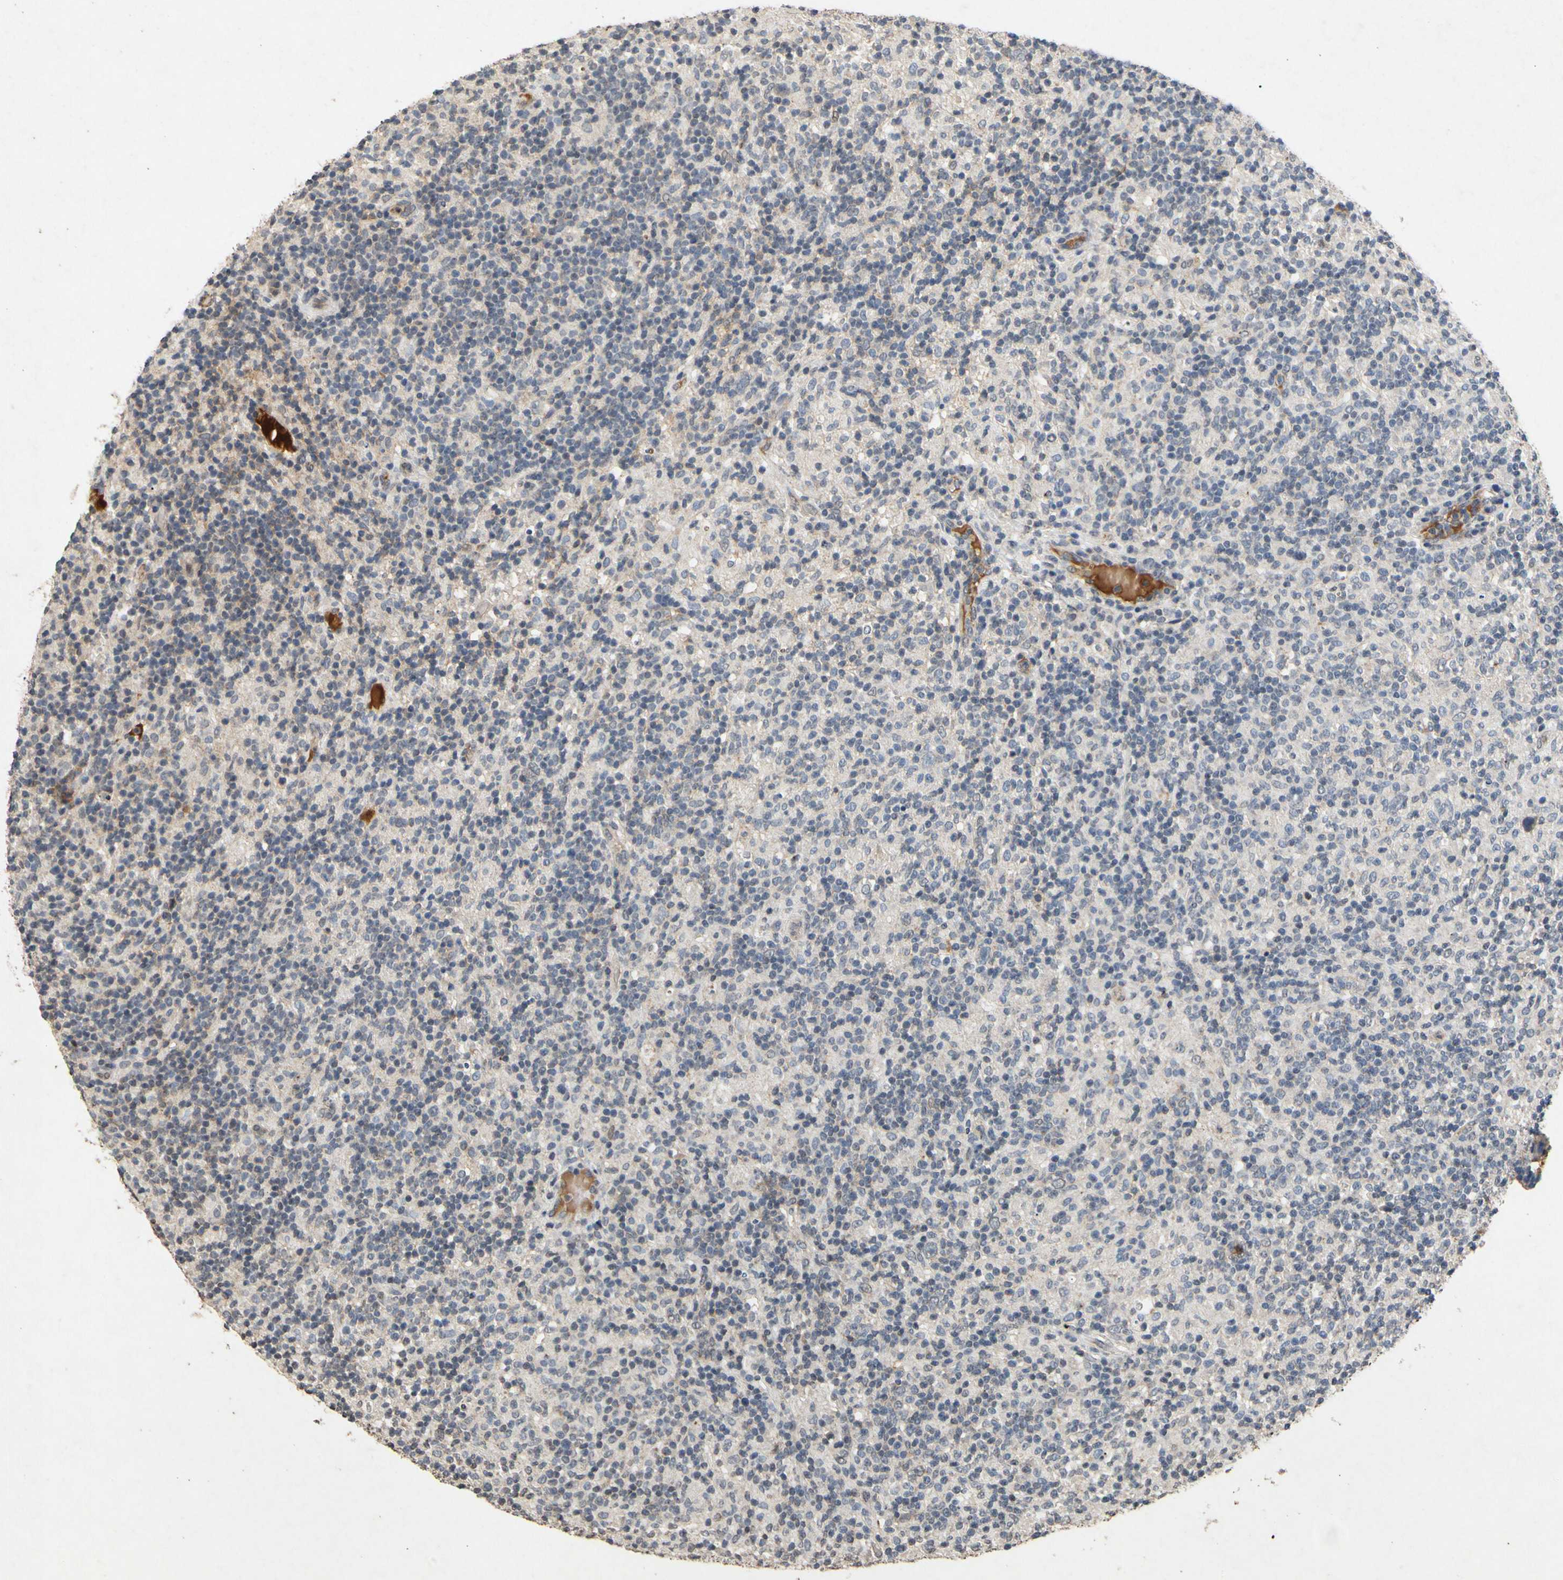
{"staining": {"intensity": "negative", "quantity": "none", "location": "none"}, "tissue": "lymphoma", "cell_type": "Tumor cells", "image_type": "cancer", "snomed": [{"axis": "morphology", "description": "Hodgkin's disease, NOS"}, {"axis": "topography", "description": "Lymph node"}], "caption": "Human Hodgkin's disease stained for a protein using IHC displays no staining in tumor cells.", "gene": "CP", "patient": {"sex": "male", "age": 70}}